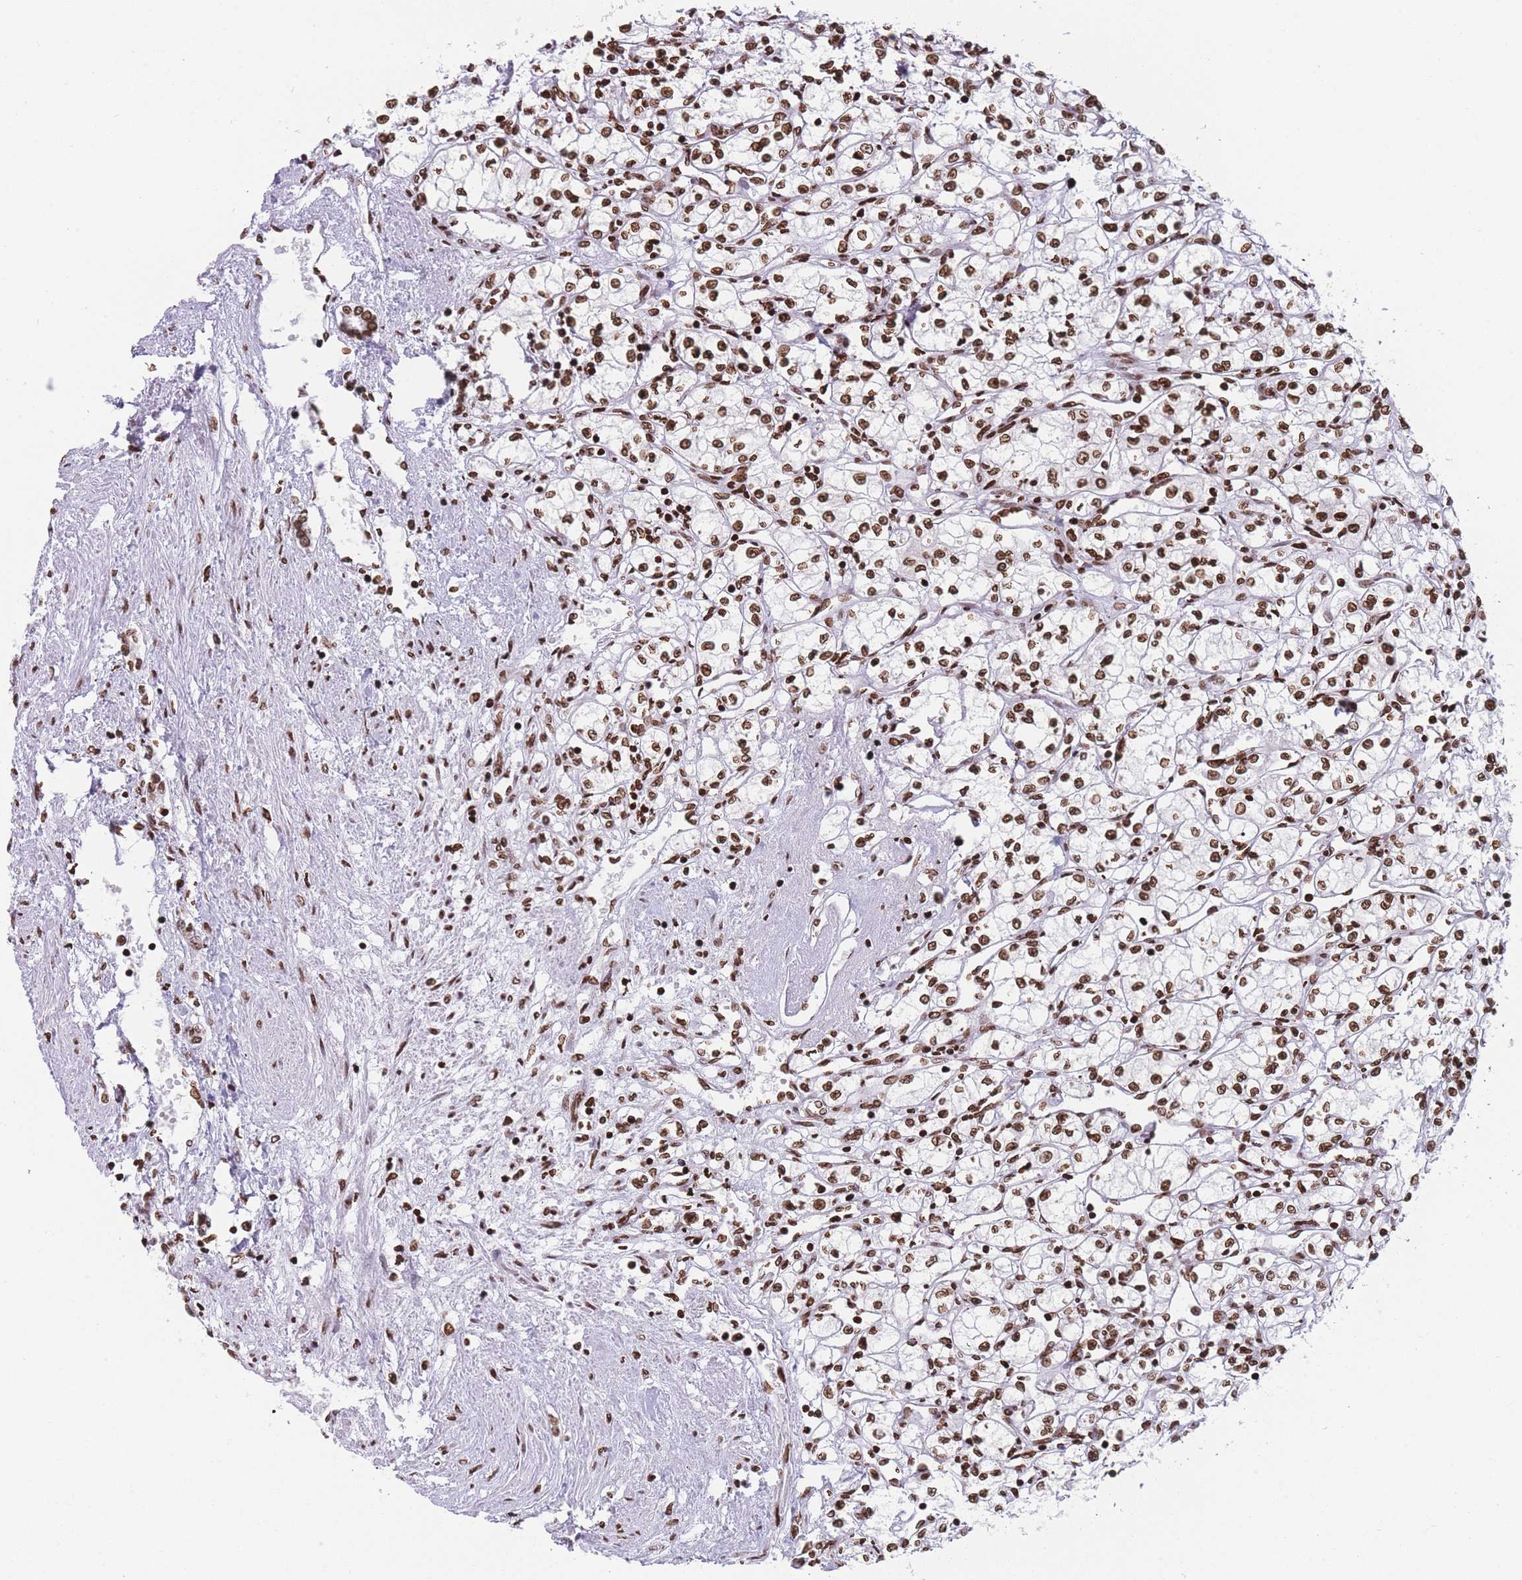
{"staining": {"intensity": "moderate", "quantity": ">75%", "location": "nuclear"}, "tissue": "renal cancer", "cell_type": "Tumor cells", "image_type": "cancer", "snomed": [{"axis": "morphology", "description": "Adenocarcinoma, NOS"}, {"axis": "topography", "description": "Kidney"}], "caption": "Approximately >75% of tumor cells in adenocarcinoma (renal) exhibit moderate nuclear protein expression as visualized by brown immunohistochemical staining.", "gene": "AK9", "patient": {"sex": "male", "age": 59}}